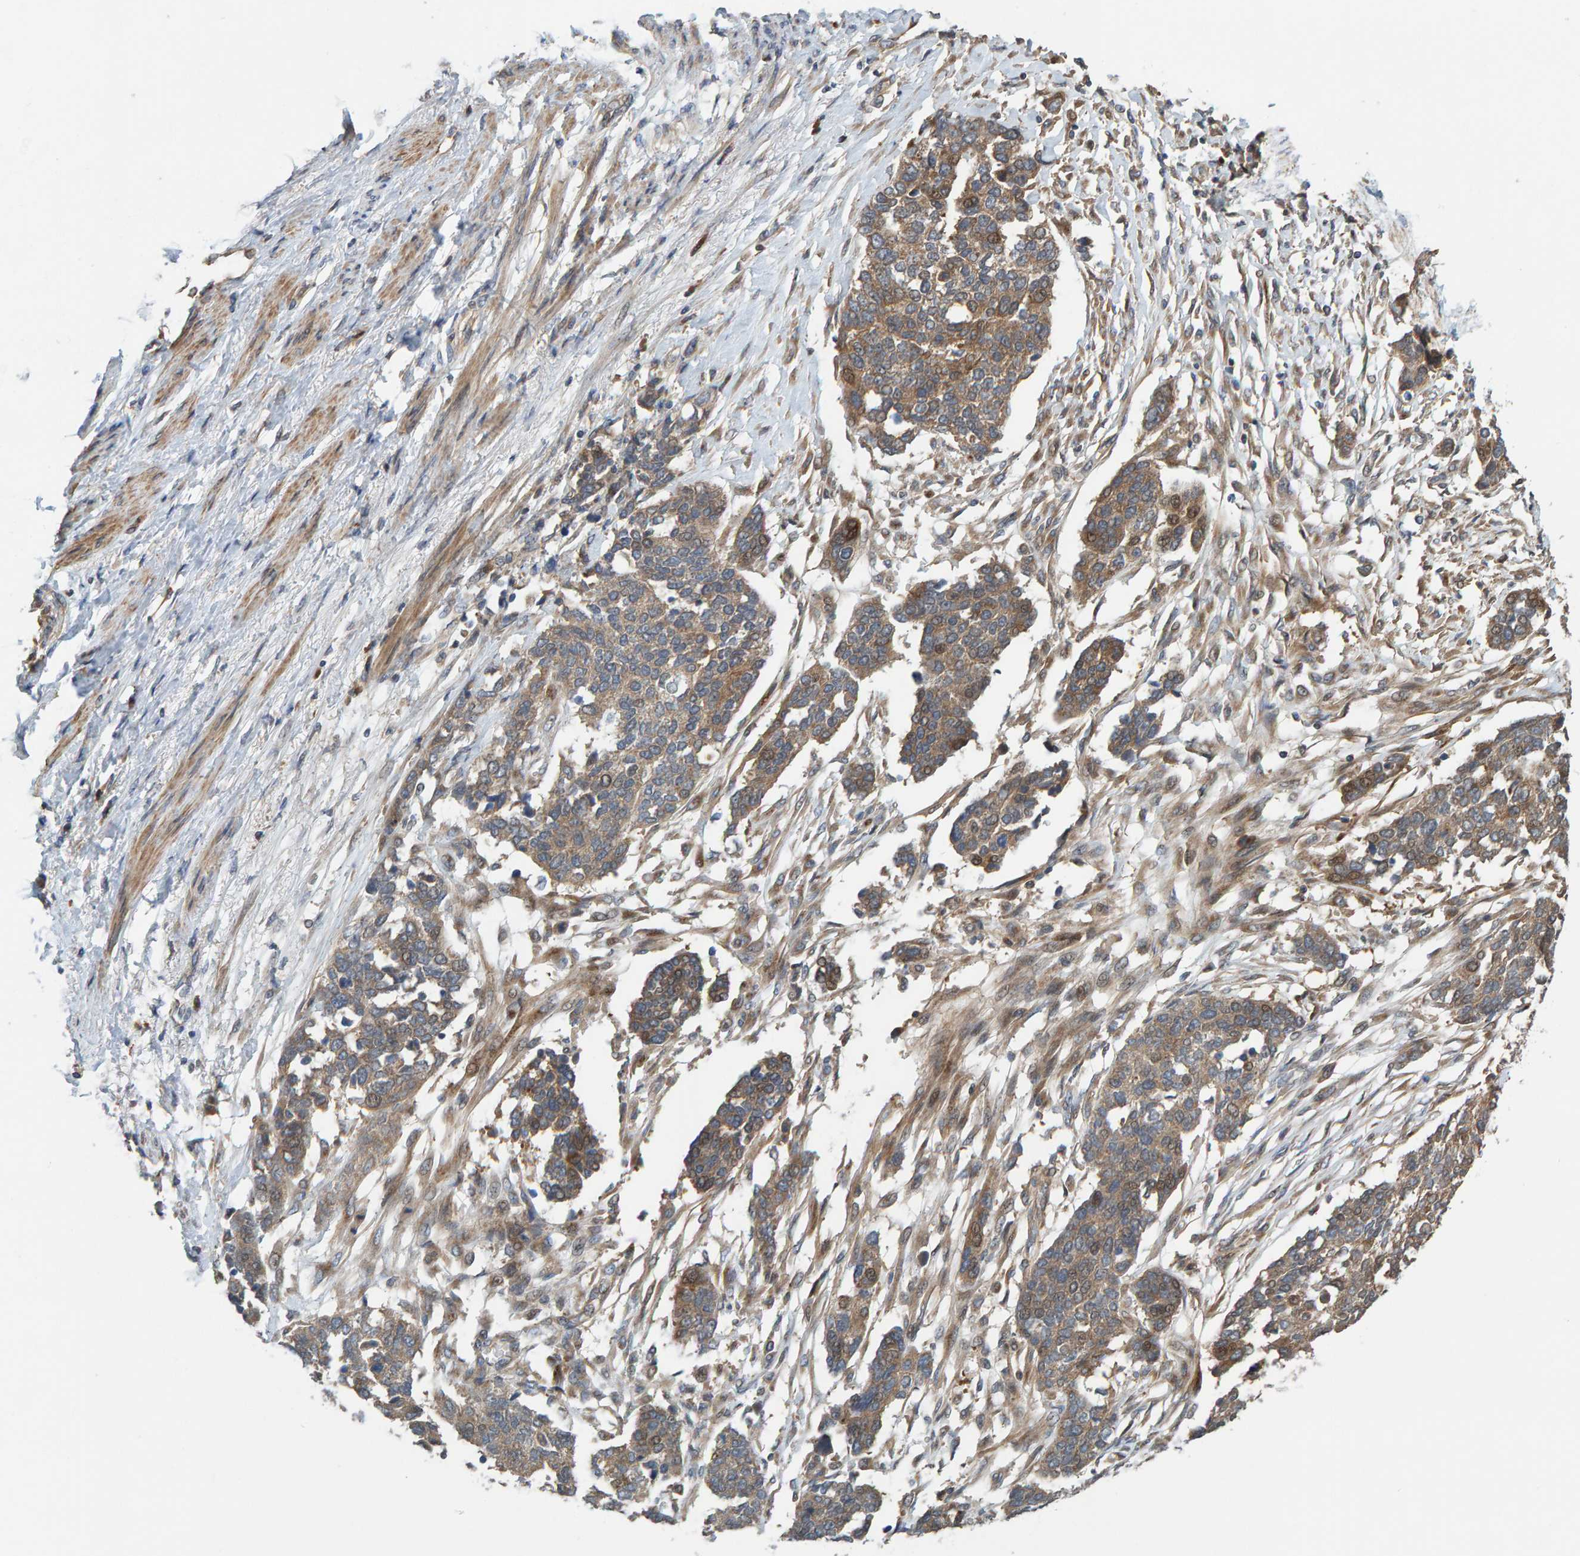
{"staining": {"intensity": "weak", "quantity": ">75%", "location": "cytoplasmic/membranous"}, "tissue": "ovarian cancer", "cell_type": "Tumor cells", "image_type": "cancer", "snomed": [{"axis": "morphology", "description": "Cystadenocarcinoma, serous, NOS"}, {"axis": "topography", "description": "Ovary"}], "caption": "Ovarian serous cystadenocarcinoma stained with a protein marker reveals weak staining in tumor cells.", "gene": "KIAA0753", "patient": {"sex": "female", "age": 44}}